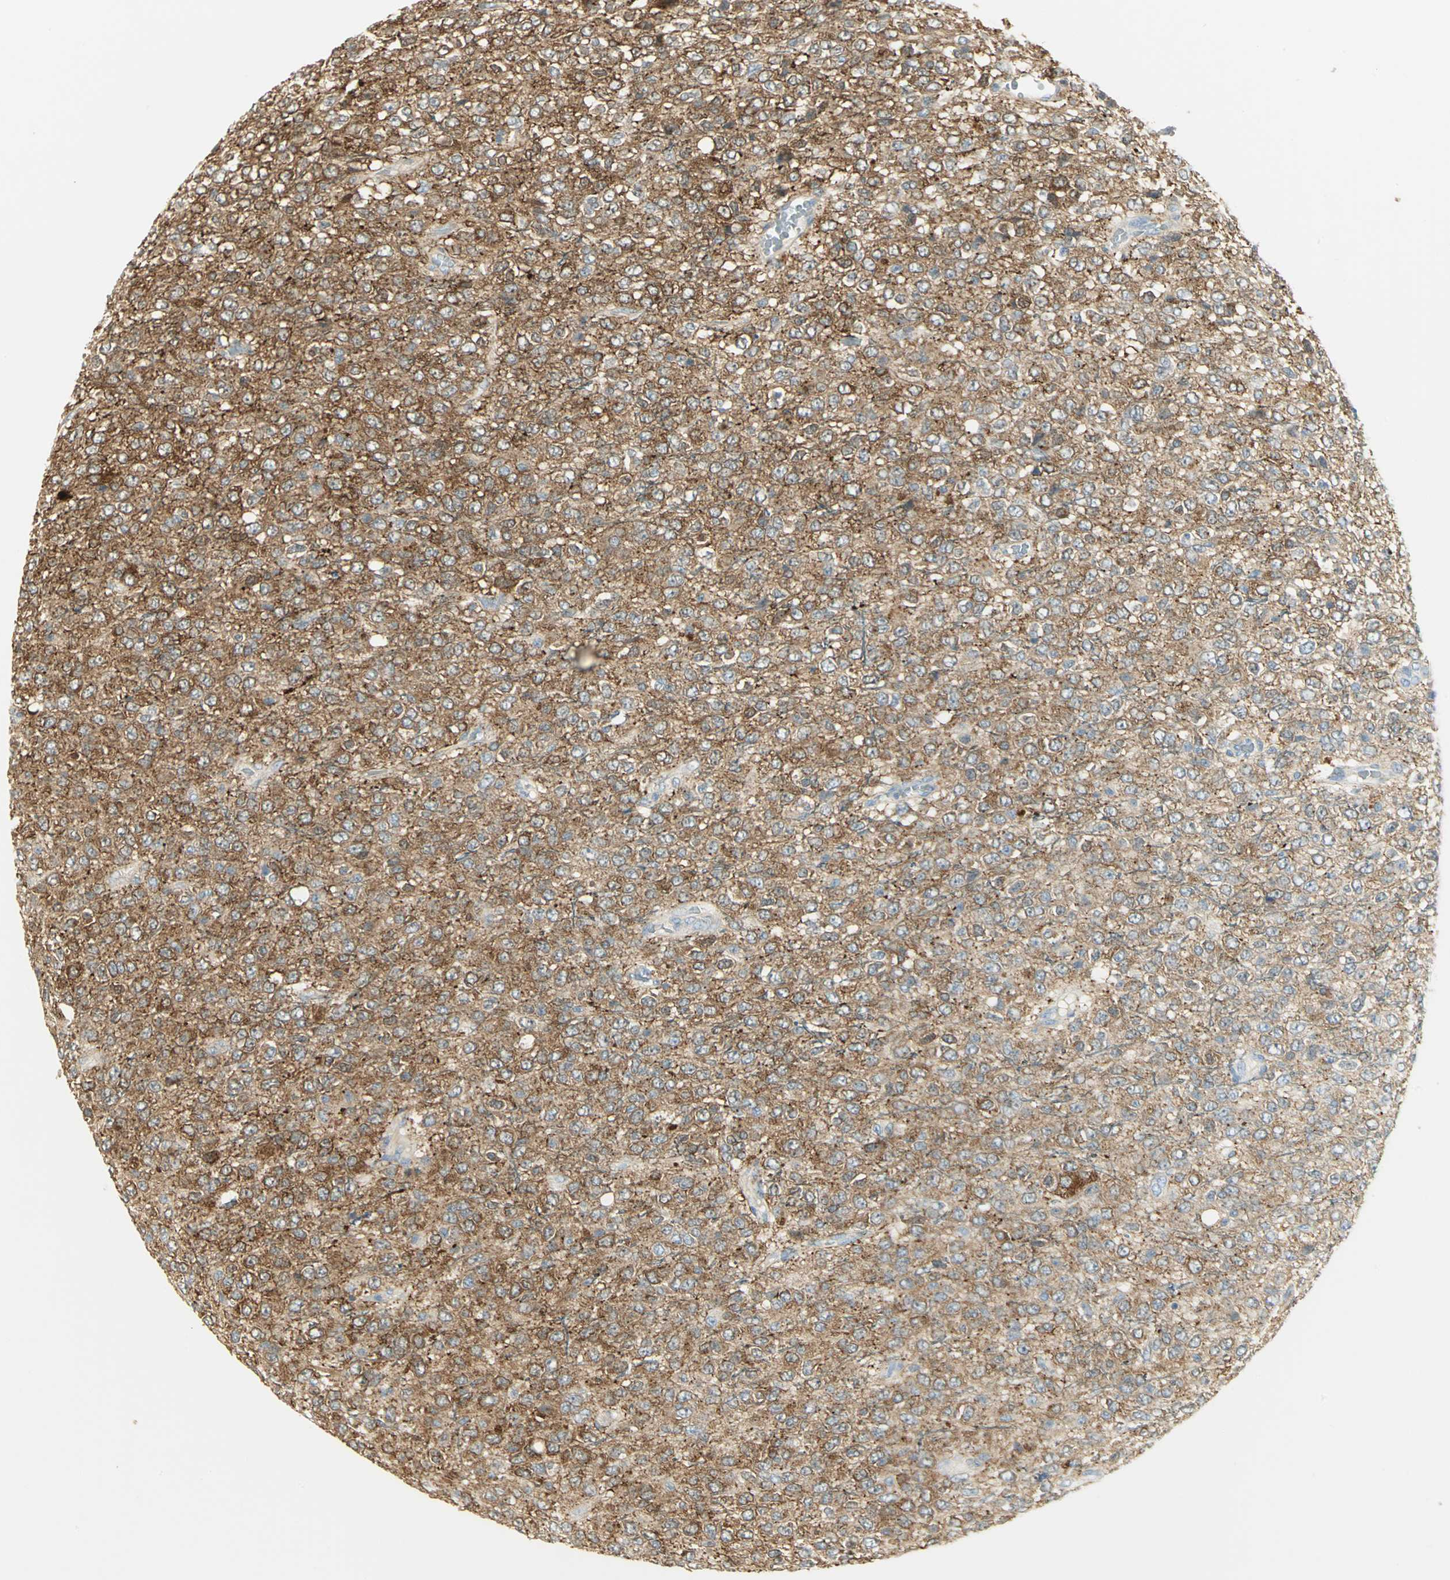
{"staining": {"intensity": "strong", "quantity": ">75%", "location": "cytoplasmic/membranous"}, "tissue": "glioma", "cell_type": "Tumor cells", "image_type": "cancer", "snomed": [{"axis": "morphology", "description": "Glioma, malignant, High grade"}, {"axis": "topography", "description": "pancreas cauda"}], "caption": "Malignant high-grade glioma tissue demonstrates strong cytoplasmic/membranous staining in about >75% of tumor cells, visualized by immunohistochemistry.", "gene": "MAPK8IP3", "patient": {"sex": "male", "age": 60}}